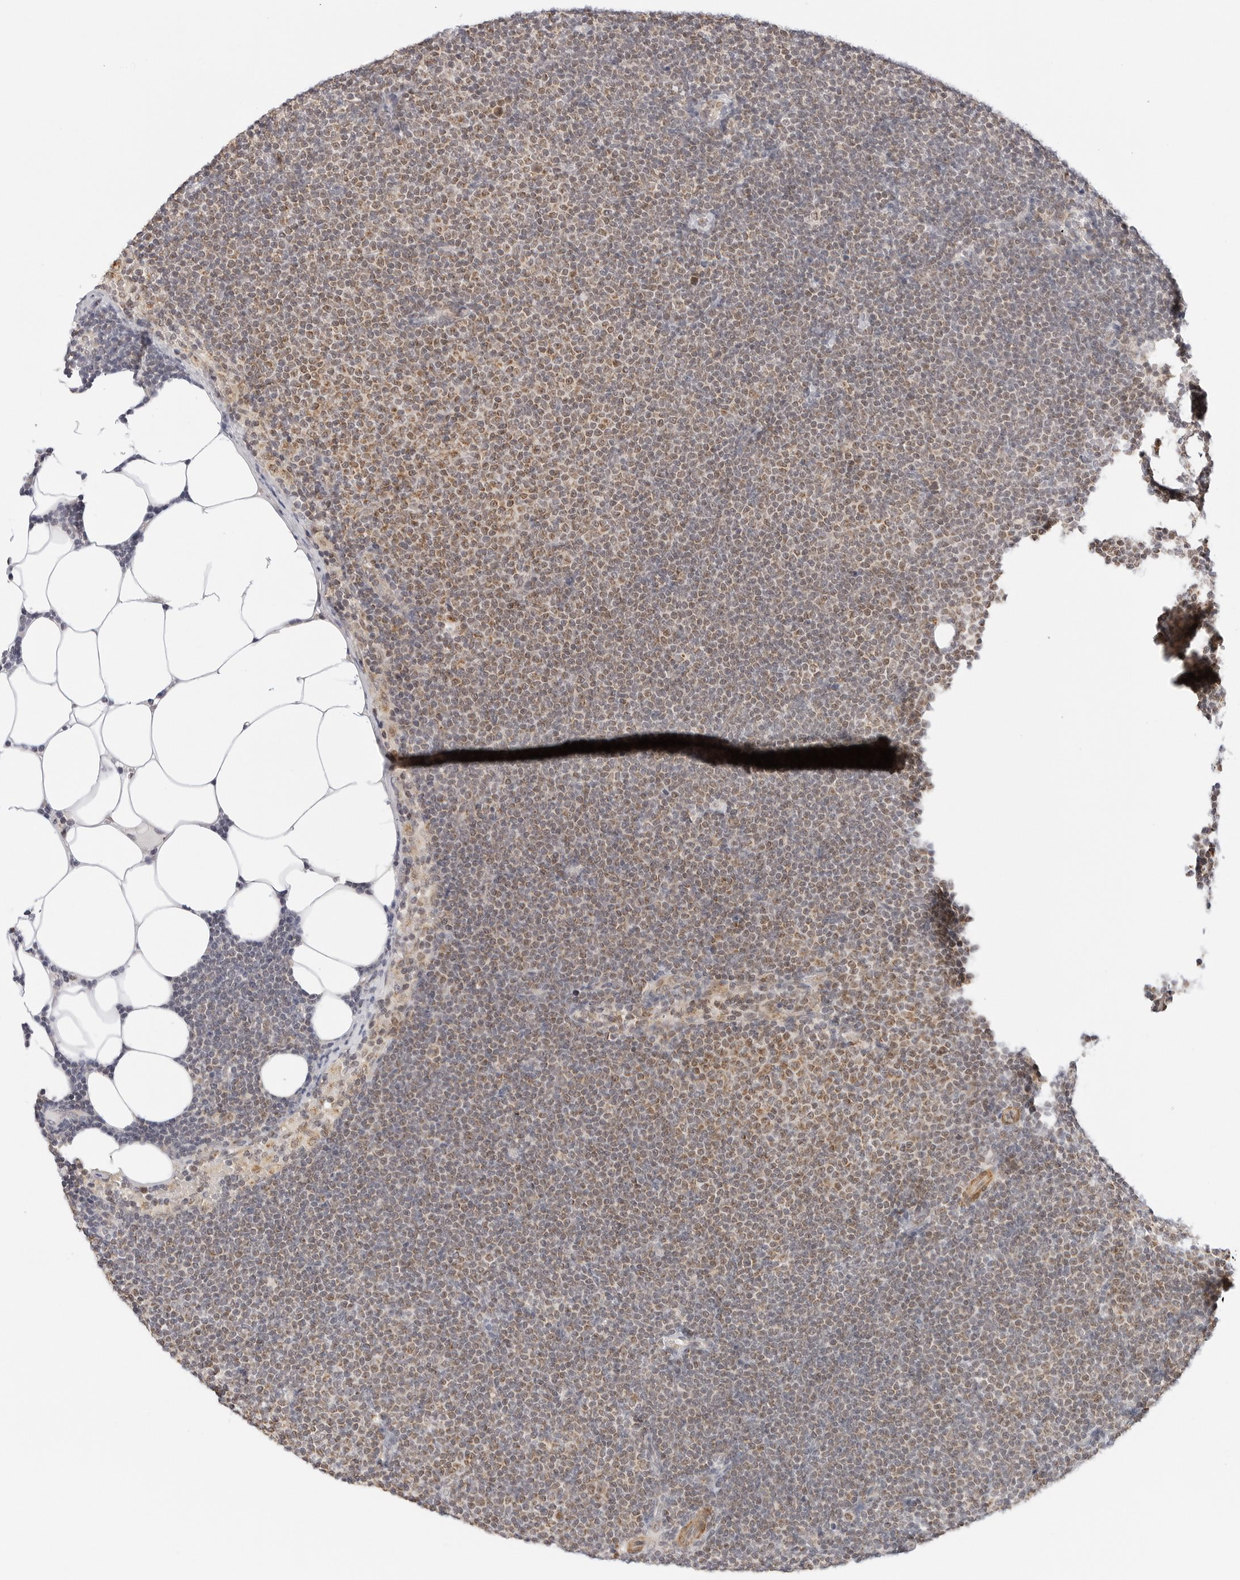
{"staining": {"intensity": "weak", "quantity": "25%-75%", "location": "nuclear"}, "tissue": "lymphoma", "cell_type": "Tumor cells", "image_type": "cancer", "snomed": [{"axis": "morphology", "description": "Malignant lymphoma, non-Hodgkin's type, Low grade"}, {"axis": "topography", "description": "Lymph node"}], "caption": "A high-resolution histopathology image shows IHC staining of lymphoma, which exhibits weak nuclear positivity in approximately 25%-75% of tumor cells. (Stains: DAB in brown, nuclei in blue, Microscopy: brightfield microscopy at high magnification).", "gene": "GORAB", "patient": {"sex": "female", "age": 53}}